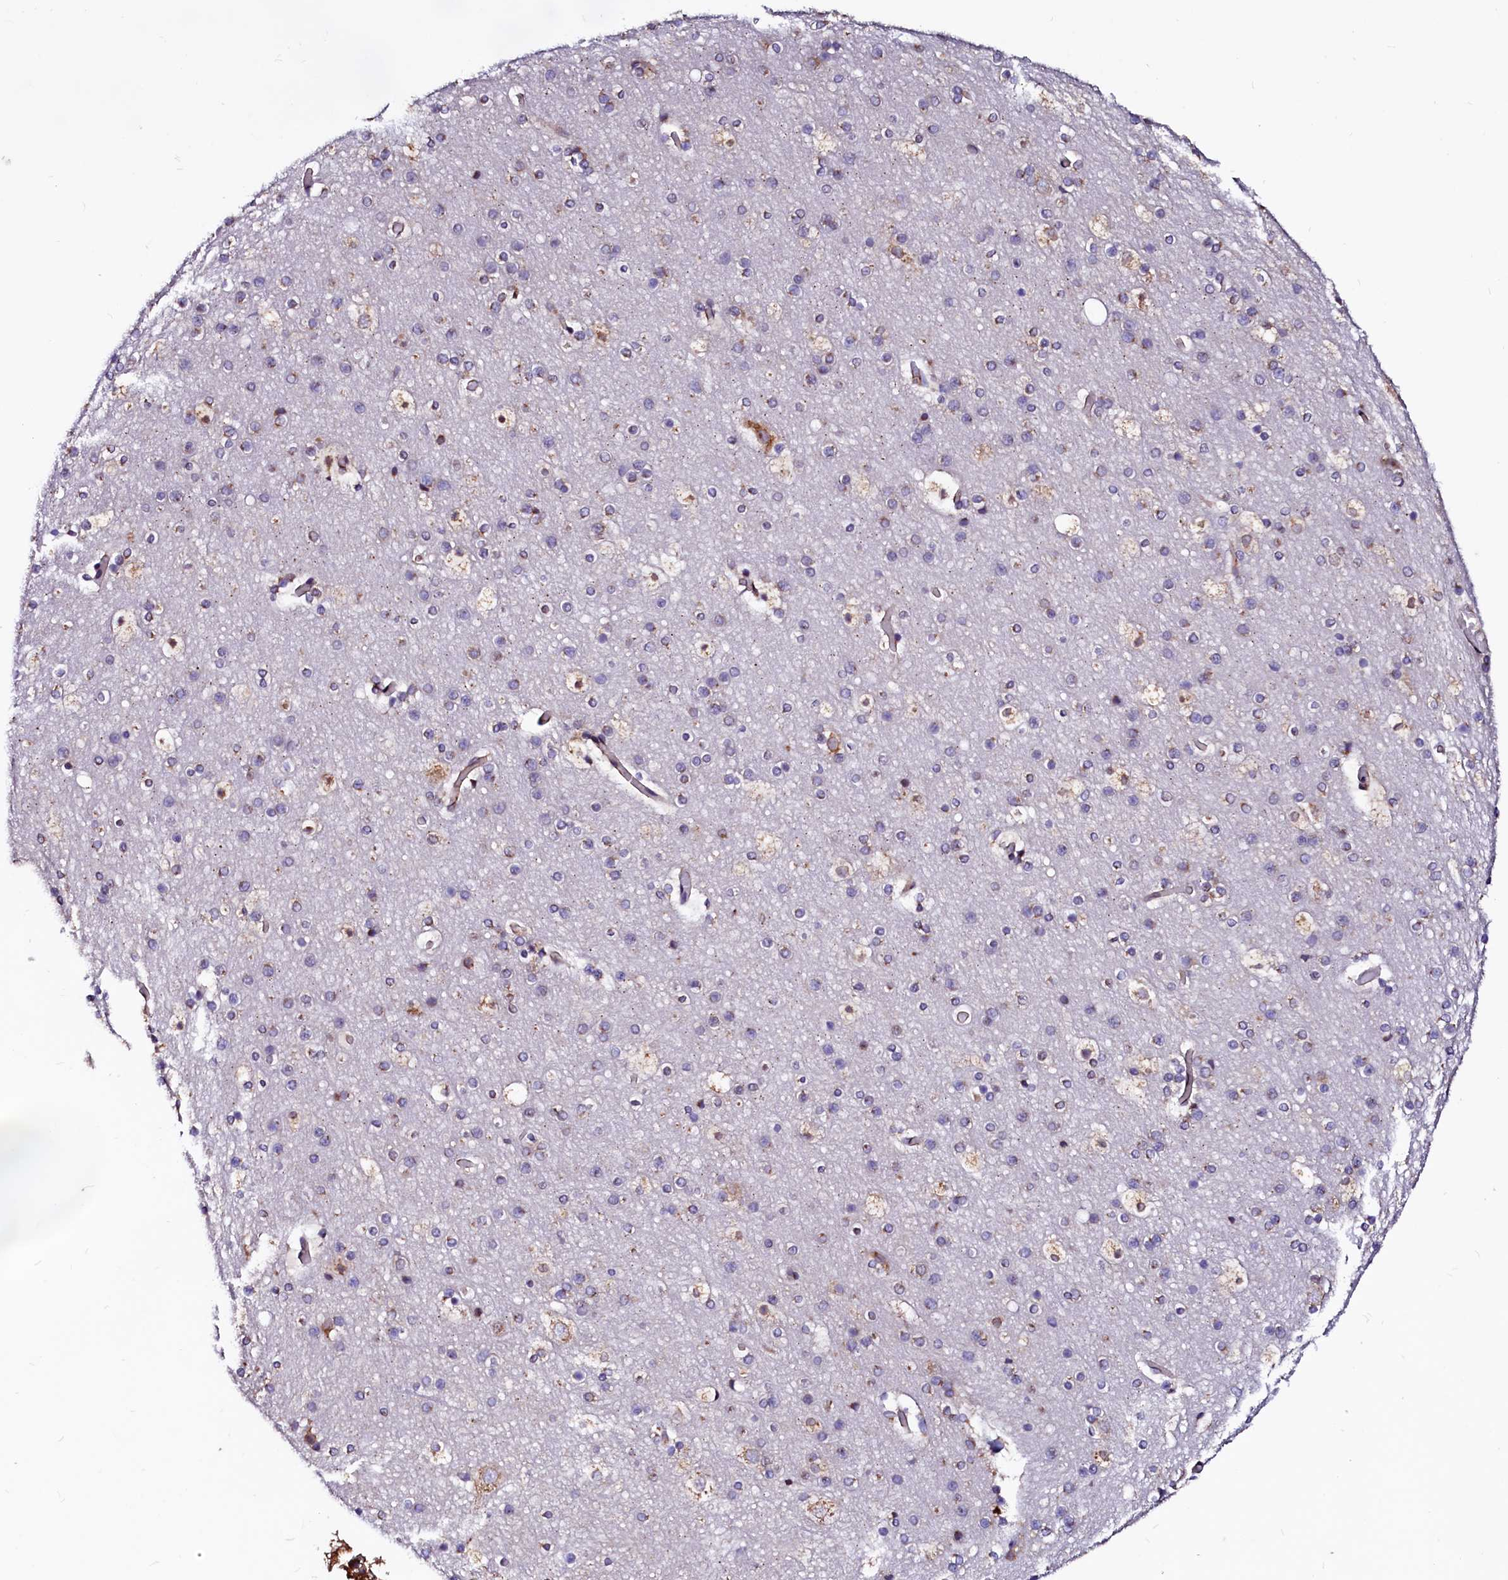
{"staining": {"intensity": "weak", "quantity": "25%-75%", "location": "cytoplasmic/membranous"}, "tissue": "cerebral cortex", "cell_type": "Endothelial cells", "image_type": "normal", "snomed": [{"axis": "morphology", "description": "Normal tissue, NOS"}, {"axis": "topography", "description": "Cerebral cortex"}], "caption": "IHC histopathology image of benign cerebral cortex: cerebral cortex stained using immunohistochemistry shows low levels of weak protein expression localized specifically in the cytoplasmic/membranous of endothelial cells, appearing as a cytoplasmic/membranous brown color.", "gene": "LMAN1", "patient": {"sex": "male", "age": 57}}